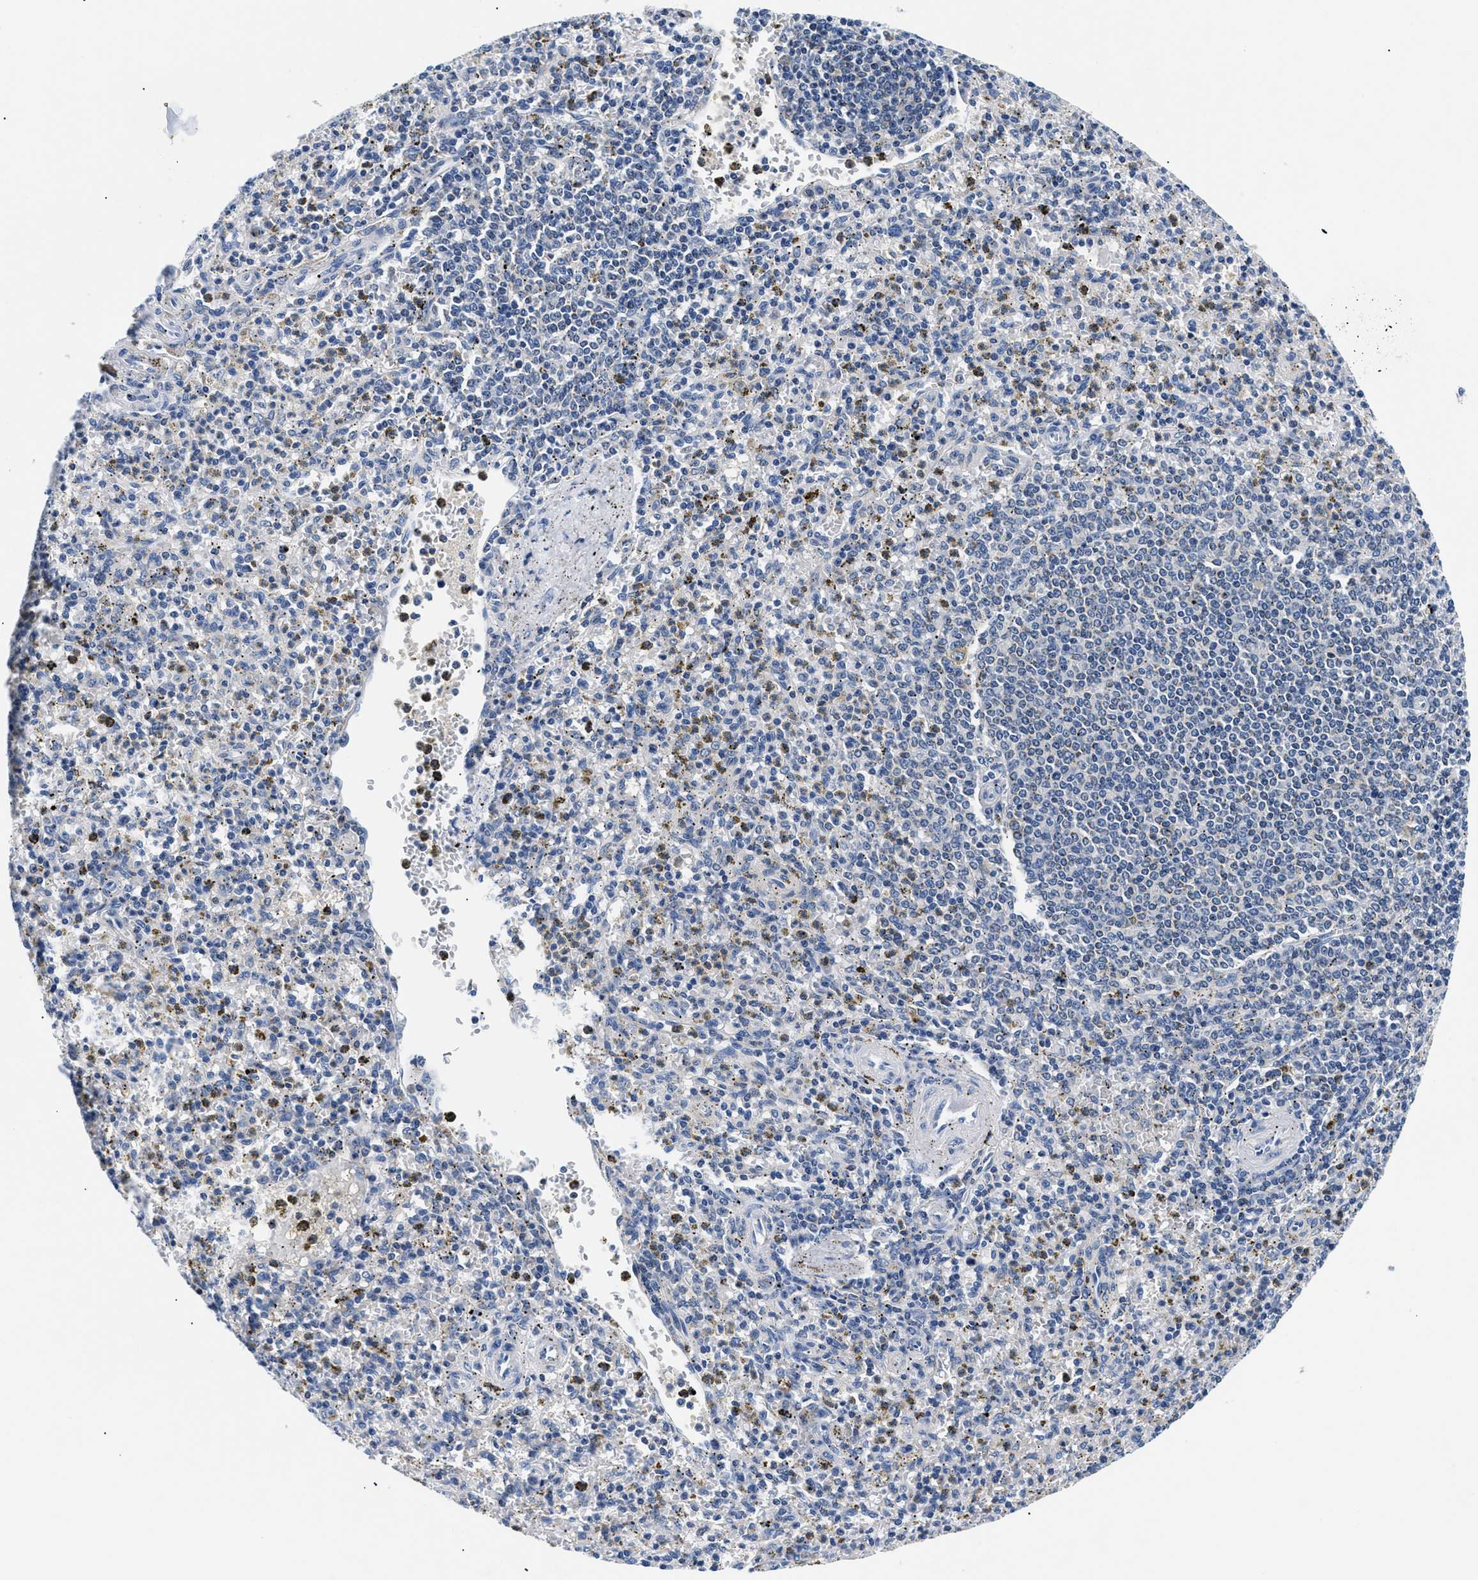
{"staining": {"intensity": "weak", "quantity": "<25%", "location": "cytoplasmic/membranous"}, "tissue": "spleen", "cell_type": "Cells in red pulp", "image_type": "normal", "snomed": [{"axis": "morphology", "description": "Normal tissue, NOS"}, {"axis": "topography", "description": "Spleen"}], "caption": "The micrograph demonstrates no significant staining in cells in red pulp of spleen.", "gene": "MEA1", "patient": {"sex": "male", "age": 72}}